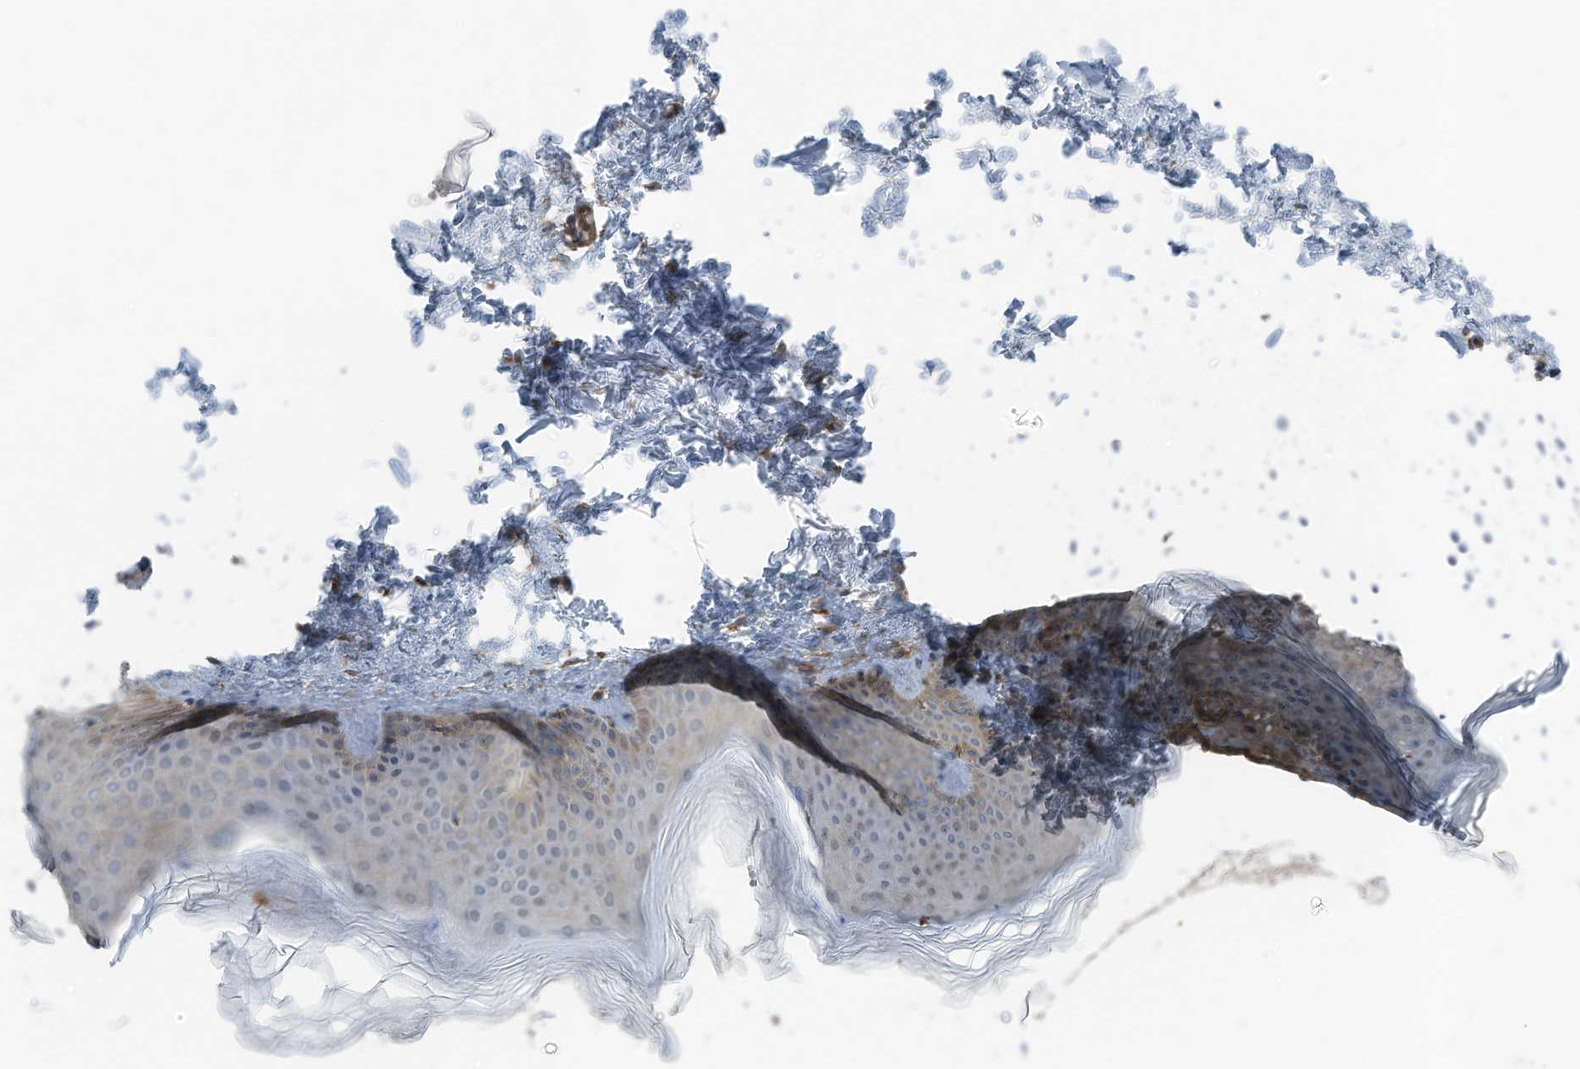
{"staining": {"intensity": "moderate", "quantity": ">75%", "location": "cytoplasmic/membranous"}, "tissue": "skin", "cell_type": "Fibroblasts", "image_type": "normal", "snomed": [{"axis": "morphology", "description": "Normal tissue, NOS"}, {"axis": "topography", "description": "Skin"}], "caption": "Human skin stained for a protein (brown) shows moderate cytoplasmic/membranous positive positivity in about >75% of fibroblasts.", "gene": "TXNDC9", "patient": {"sex": "female", "age": 27}}